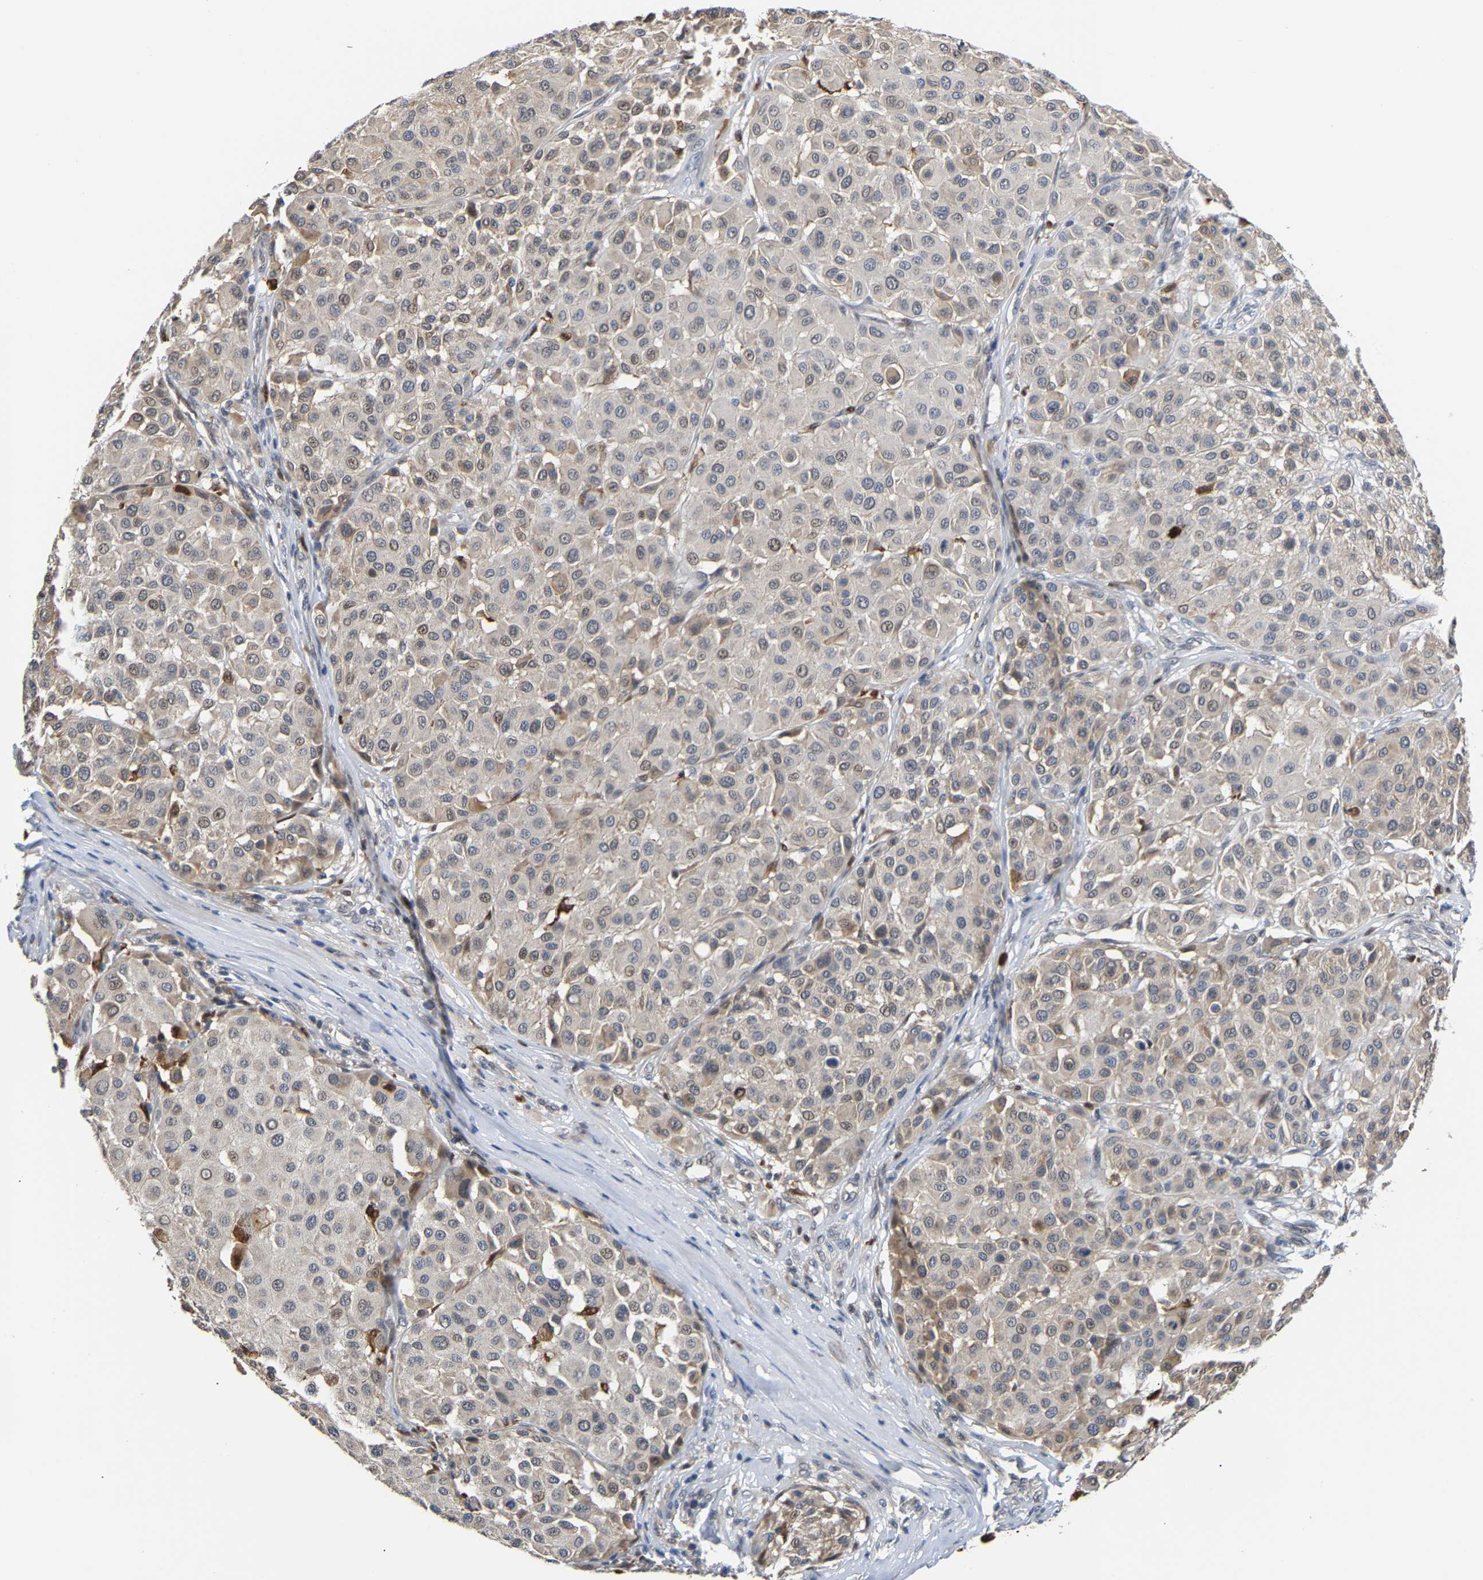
{"staining": {"intensity": "weak", "quantity": "25%-75%", "location": "cytoplasmic/membranous,nuclear"}, "tissue": "melanoma", "cell_type": "Tumor cells", "image_type": "cancer", "snomed": [{"axis": "morphology", "description": "Malignant melanoma, Metastatic site"}, {"axis": "topography", "description": "Soft tissue"}], "caption": "A high-resolution micrograph shows IHC staining of malignant melanoma (metastatic site), which demonstrates weak cytoplasmic/membranous and nuclear staining in approximately 25%-75% of tumor cells.", "gene": "TDRD7", "patient": {"sex": "male", "age": 41}}